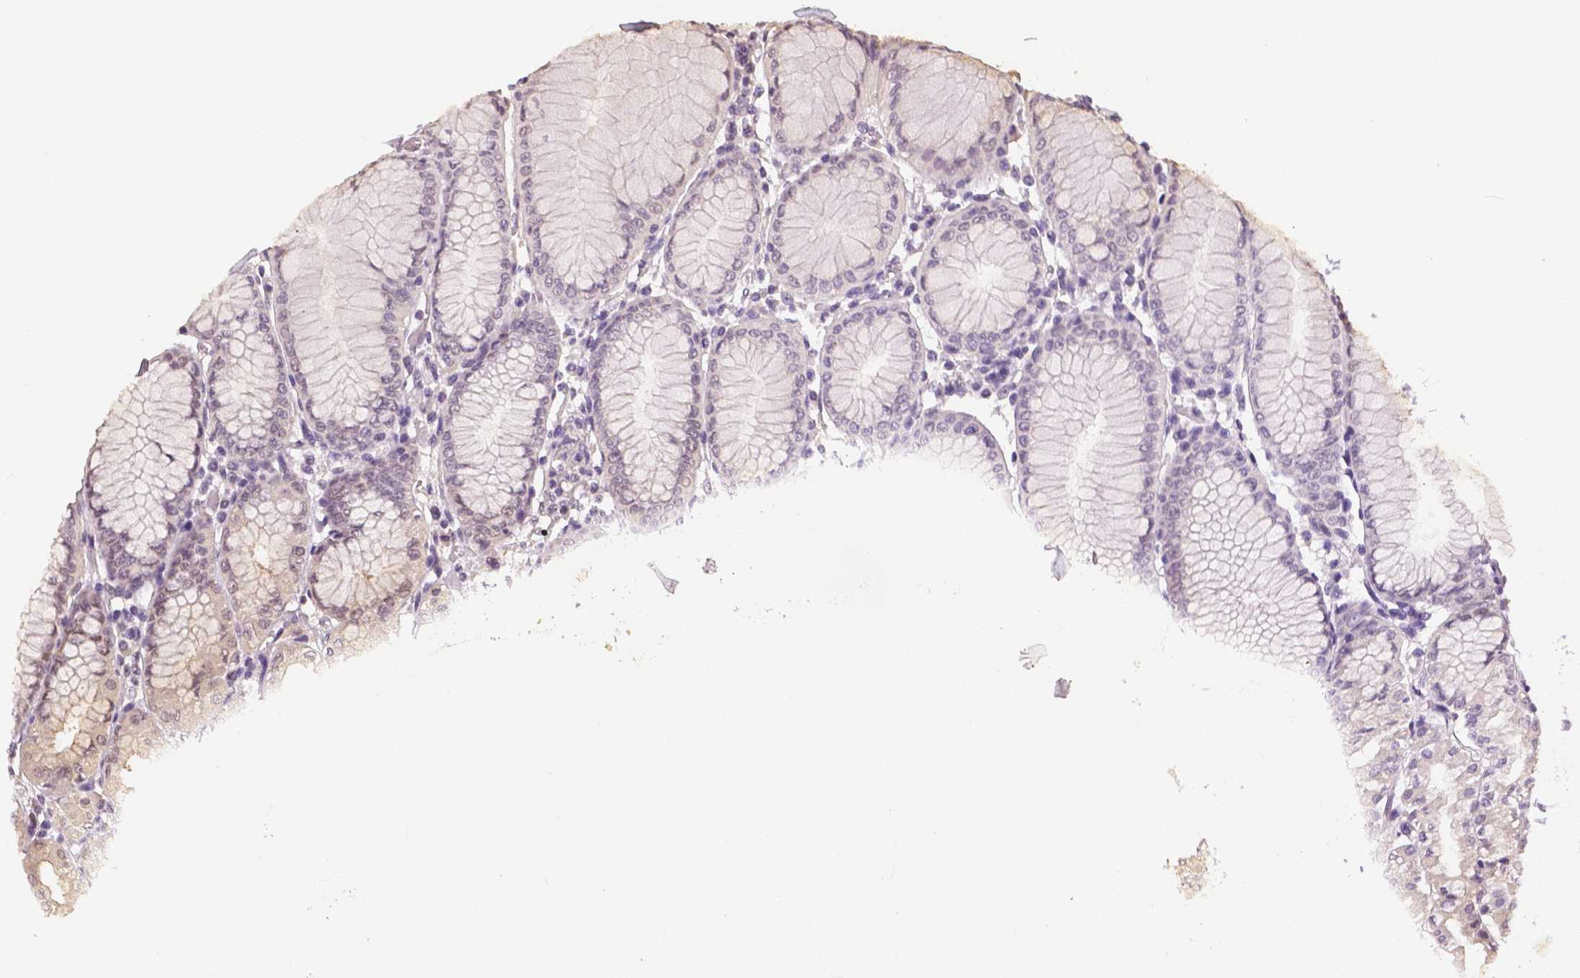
{"staining": {"intensity": "negative", "quantity": "none", "location": "none"}, "tissue": "stomach", "cell_type": "Glandular cells", "image_type": "normal", "snomed": [{"axis": "morphology", "description": "Normal tissue, NOS"}, {"axis": "topography", "description": "Stomach"}], "caption": "Glandular cells show no significant positivity in normal stomach. The staining was performed using DAB (3,3'-diaminobenzidine) to visualize the protein expression in brown, while the nuclei were stained in blue with hematoxylin (Magnification: 20x).", "gene": "MAP1LC3B", "patient": {"sex": "female", "age": 57}}